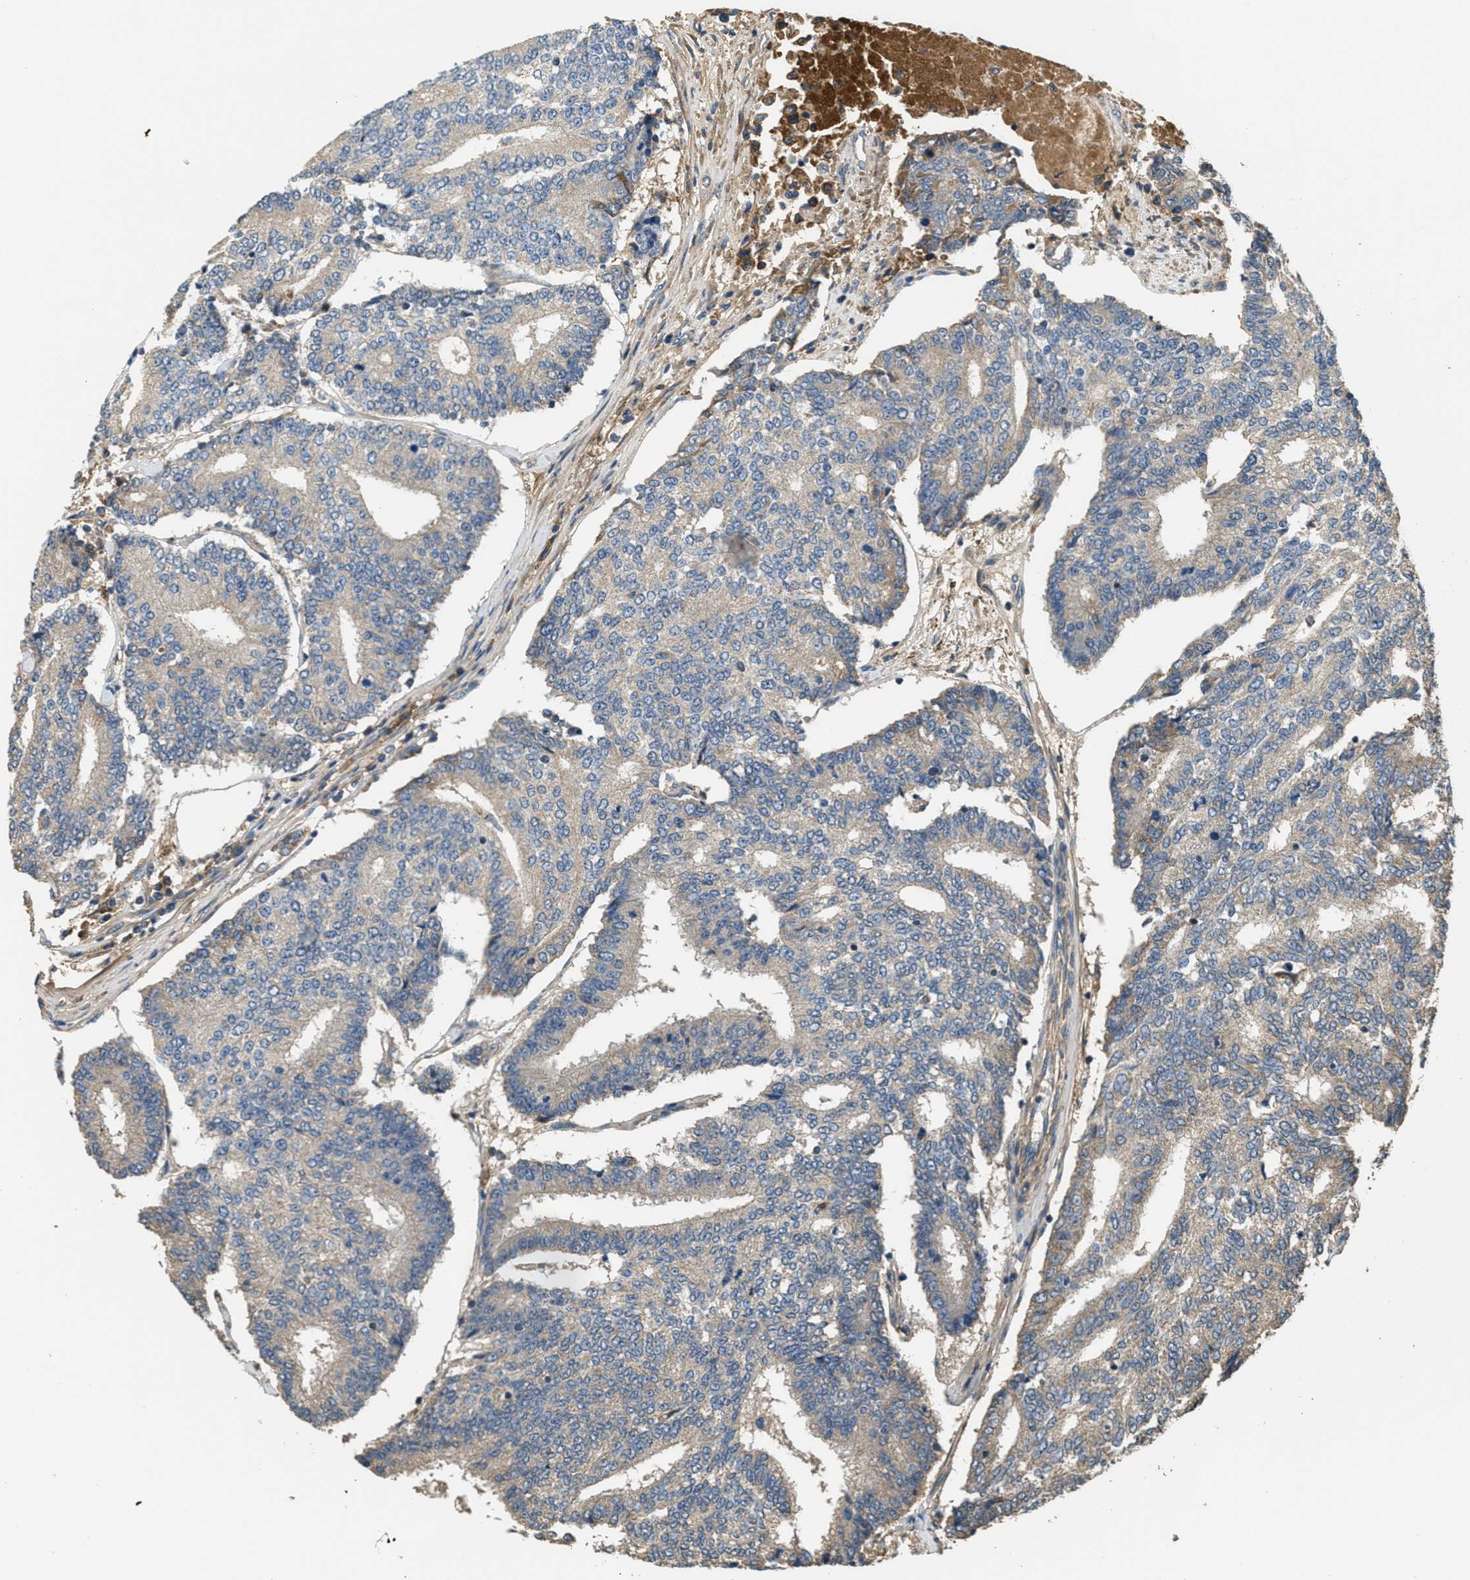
{"staining": {"intensity": "weak", "quantity": ">75%", "location": "cytoplasmic/membranous"}, "tissue": "prostate cancer", "cell_type": "Tumor cells", "image_type": "cancer", "snomed": [{"axis": "morphology", "description": "Normal tissue, NOS"}, {"axis": "morphology", "description": "Adenocarcinoma, High grade"}, {"axis": "topography", "description": "Prostate"}, {"axis": "topography", "description": "Seminal veicle"}], "caption": "Immunohistochemical staining of human adenocarcinoma (high-grade) (prostate) displays low levels of weak cytoplasmic/membranous expression in about >75% of tumor cells.", "gene": "THBS2", "patient": {"sex": "male", "age": 55}}